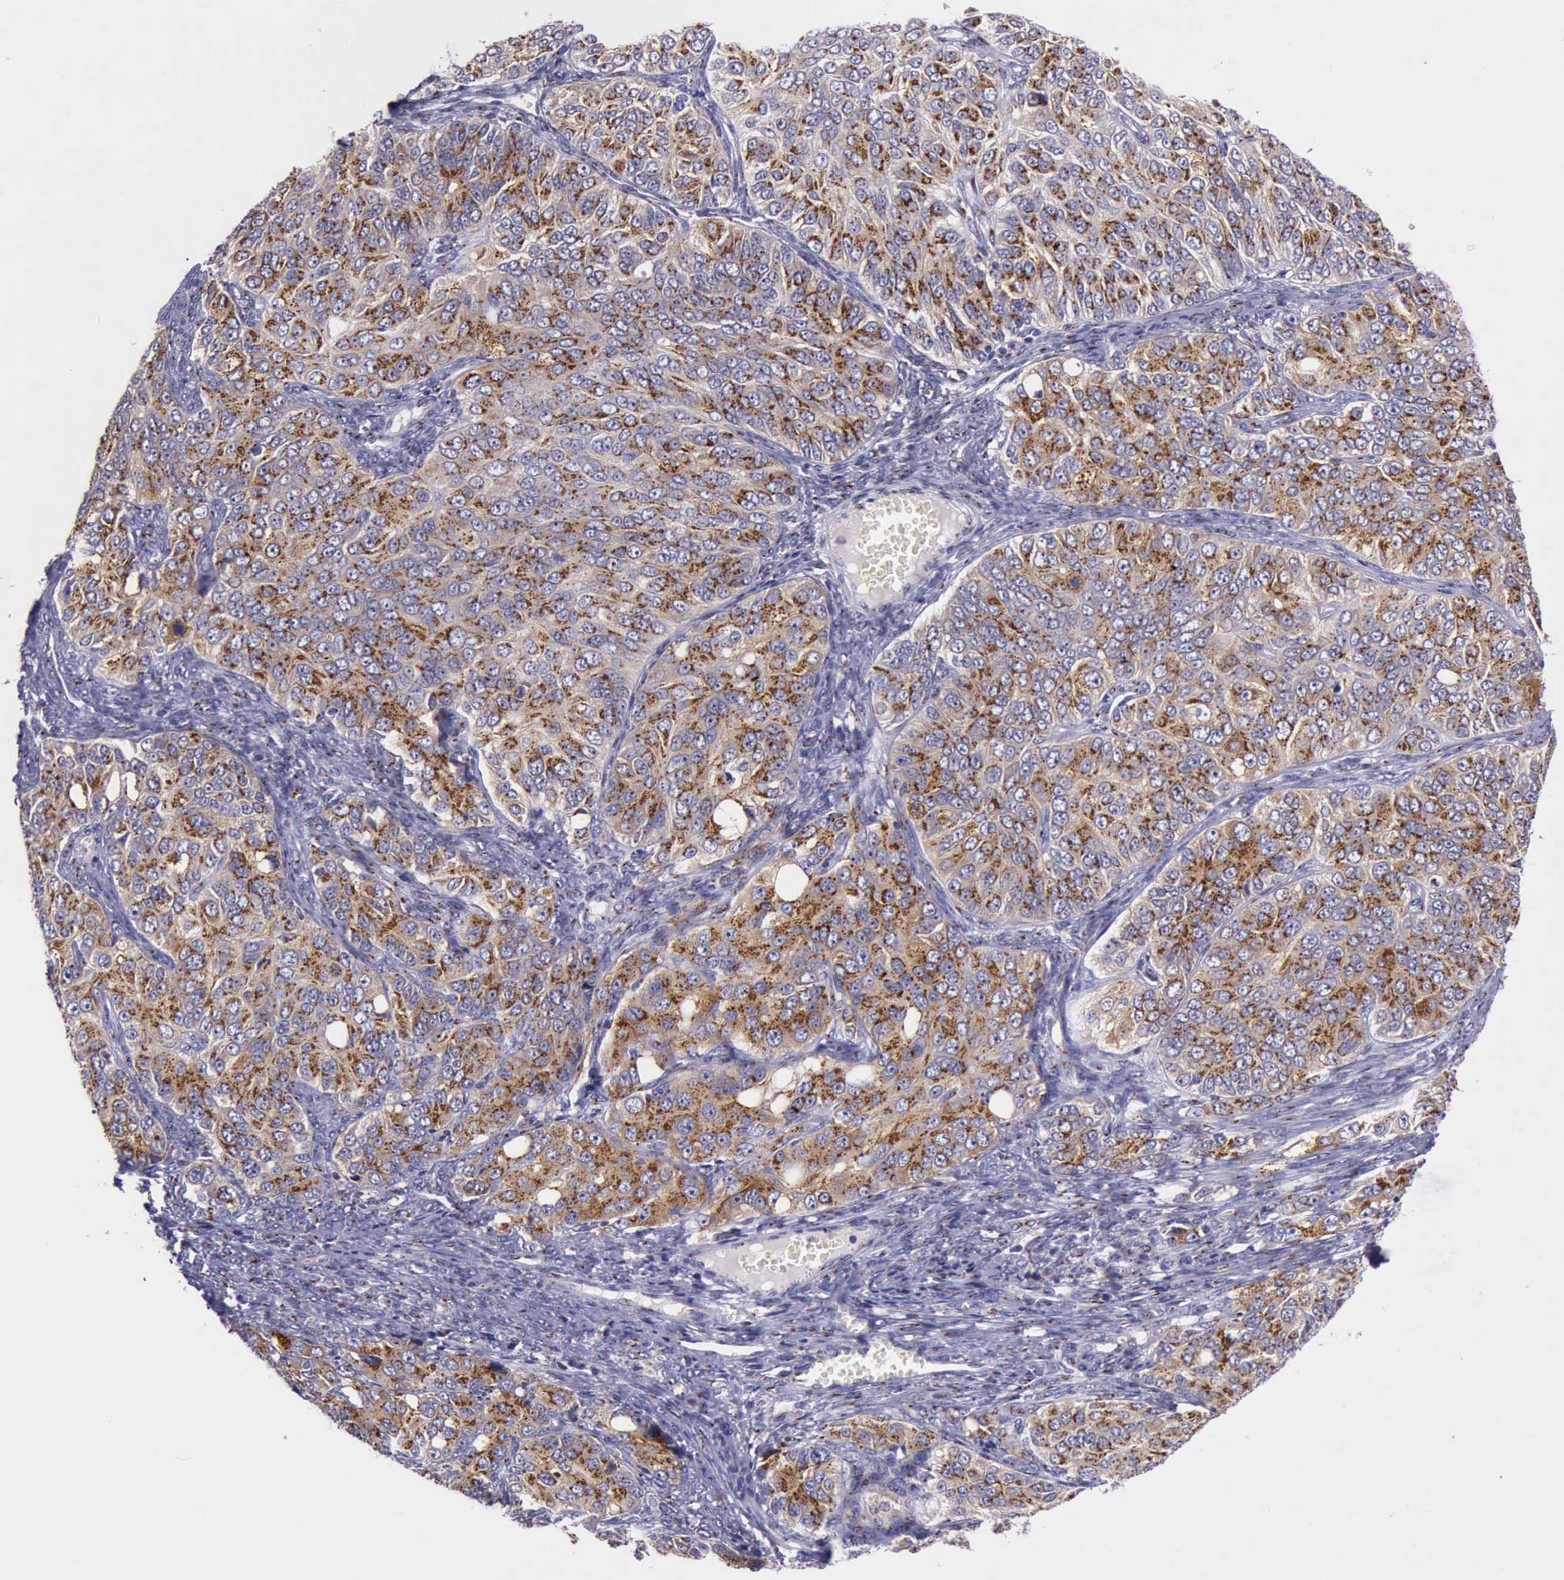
{"staining": {"intensity": "strong", "quantity": ">75%", "location": "cytoplasmic/membranous"}, "tissue": "ovarian cancer", "cell_type": "Tumor cells", "image_type": "cancer", "snomed": [{"axis": "morphology", "description": "Carcinoma, endometroid"}, {"axis": "topography", "description": "Ovary"}], "caption": "Immunohistochemistry staining of ovarian endometroid carcinoma, which displays high levels of strong cytoplasmic/membranous positivity in approximately >75% of tumor cells indicating strong cytoplasmic/membranous protein expression. The staining was performed using DAB (3,3'-diaminobenzidine) (brown) for protein detection and nuclei were counterstained in hematoxylin (blue).", "gene": "GOLGA5", "patient": {"sex": "female", "age": 51}}